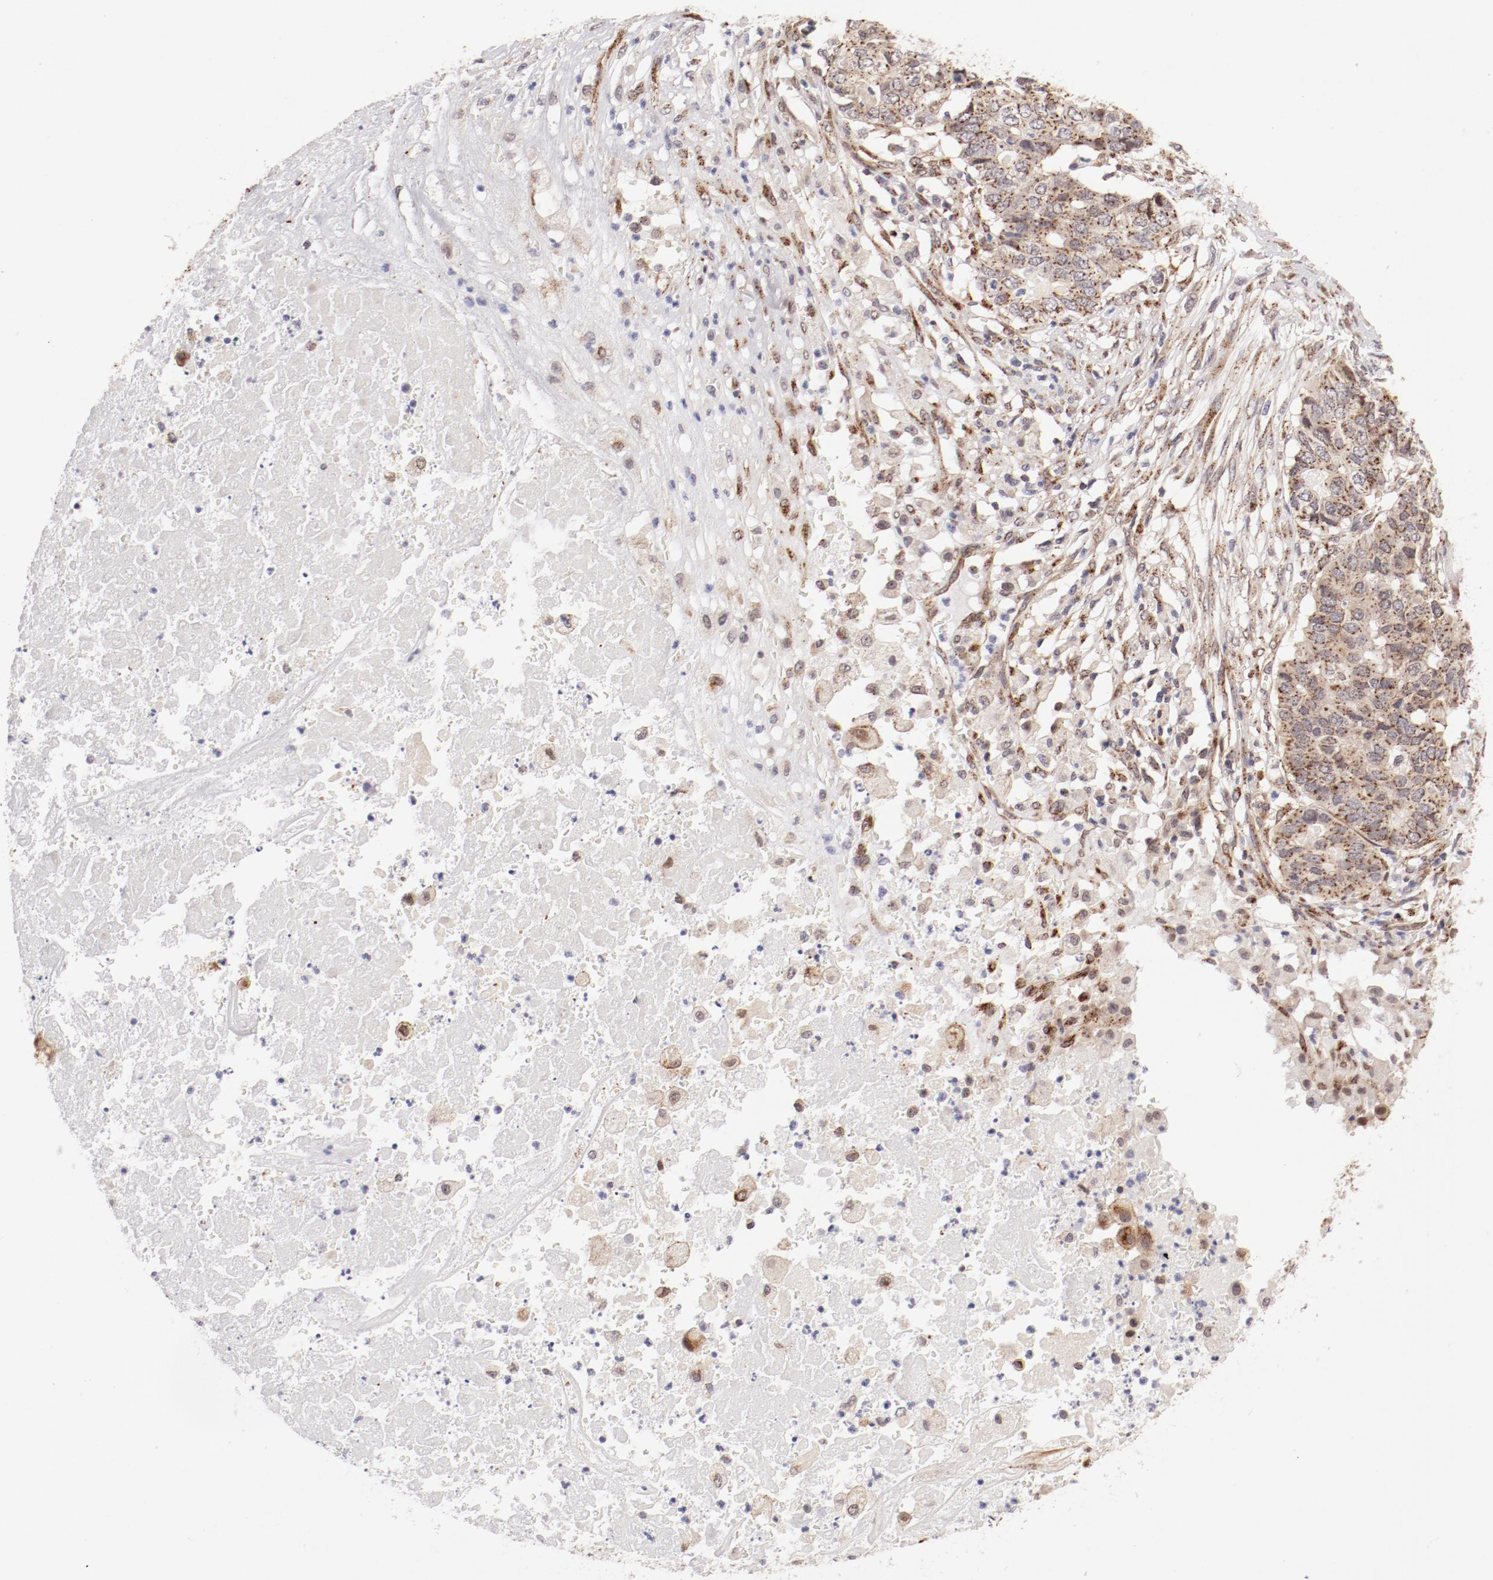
{"staining": {"intensity": "weak", "quantity": ">75%", "location": "cytoplasmic/membranous"}, "tissue": "pancreatic cancer", "cell_type": "Tumor cells", "image_type": "cancer", "snomed": [{"axis": "morphology", "description": "Adenocarcinoma, NOS"}, {"axis": "topography", "description": "Pancreas"}], "caption": "The immunohistochemical stain highlights weak cytoplasmic/membranous expression in tumor cells of pancreatic cancer tissue.", "gene": "RPL12", "patient": {"sex": "male", "age": 50}}